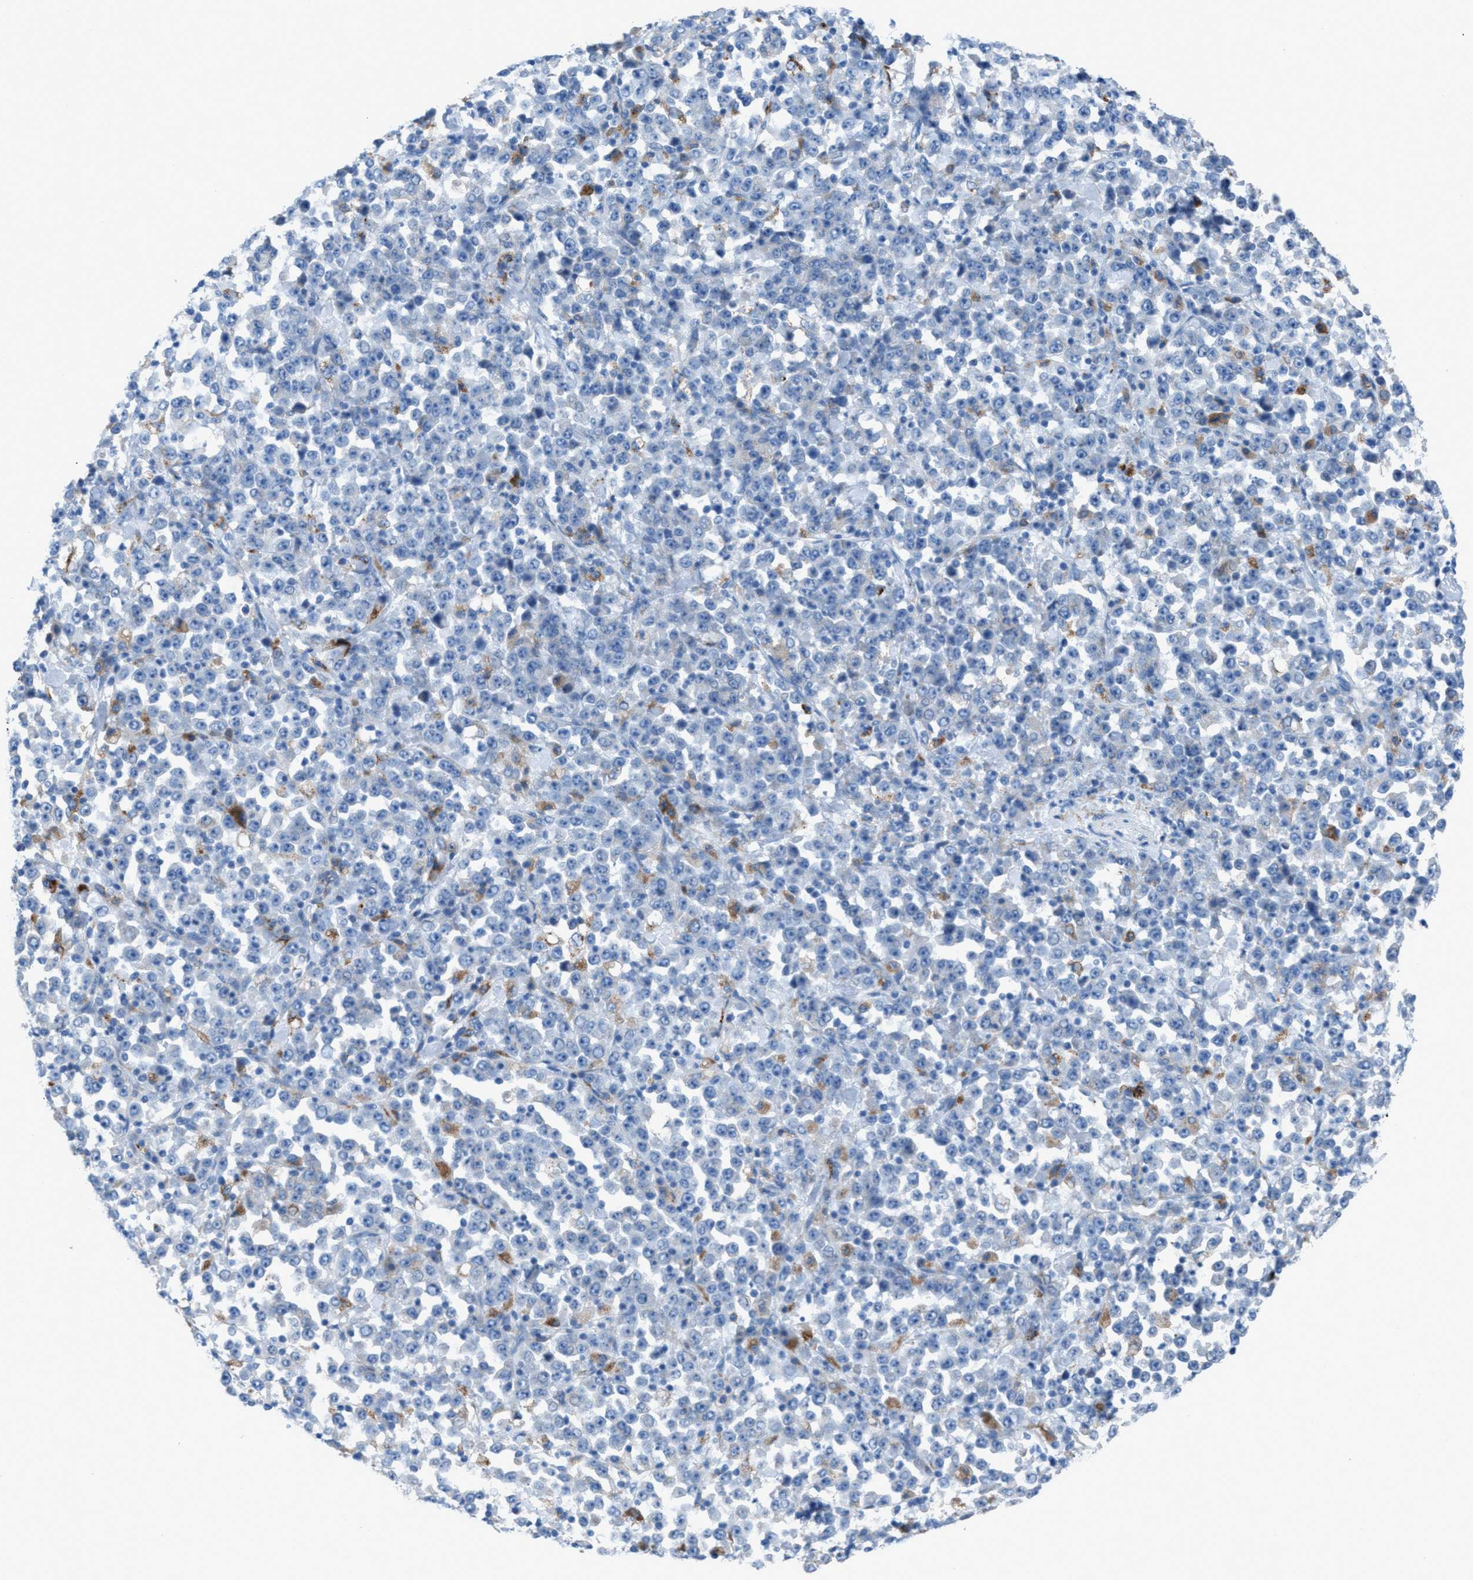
{"staining": {"intensity": "negative", "quantity": "none", "location": "none"}, "tissue": "stomach cancer", "cell_type": "Tumor cells", "image_type": "cancer", "snomed": [{"axis": "morphology", "description": "Normal tissue, NOS"}, {"axis": "morphology", "description": "Adenocarcinoma, NOS"}, {"axis": "topography", "description": "Stomach, upper"}, {"axis": "topography", "description": "Stomach"}], "caption": "A micrograph of human stomach adenocarcinoma is negative for staining in tumor cells.", "gene": "CD1B", "patient": {"sex": "male", "age": 59}}